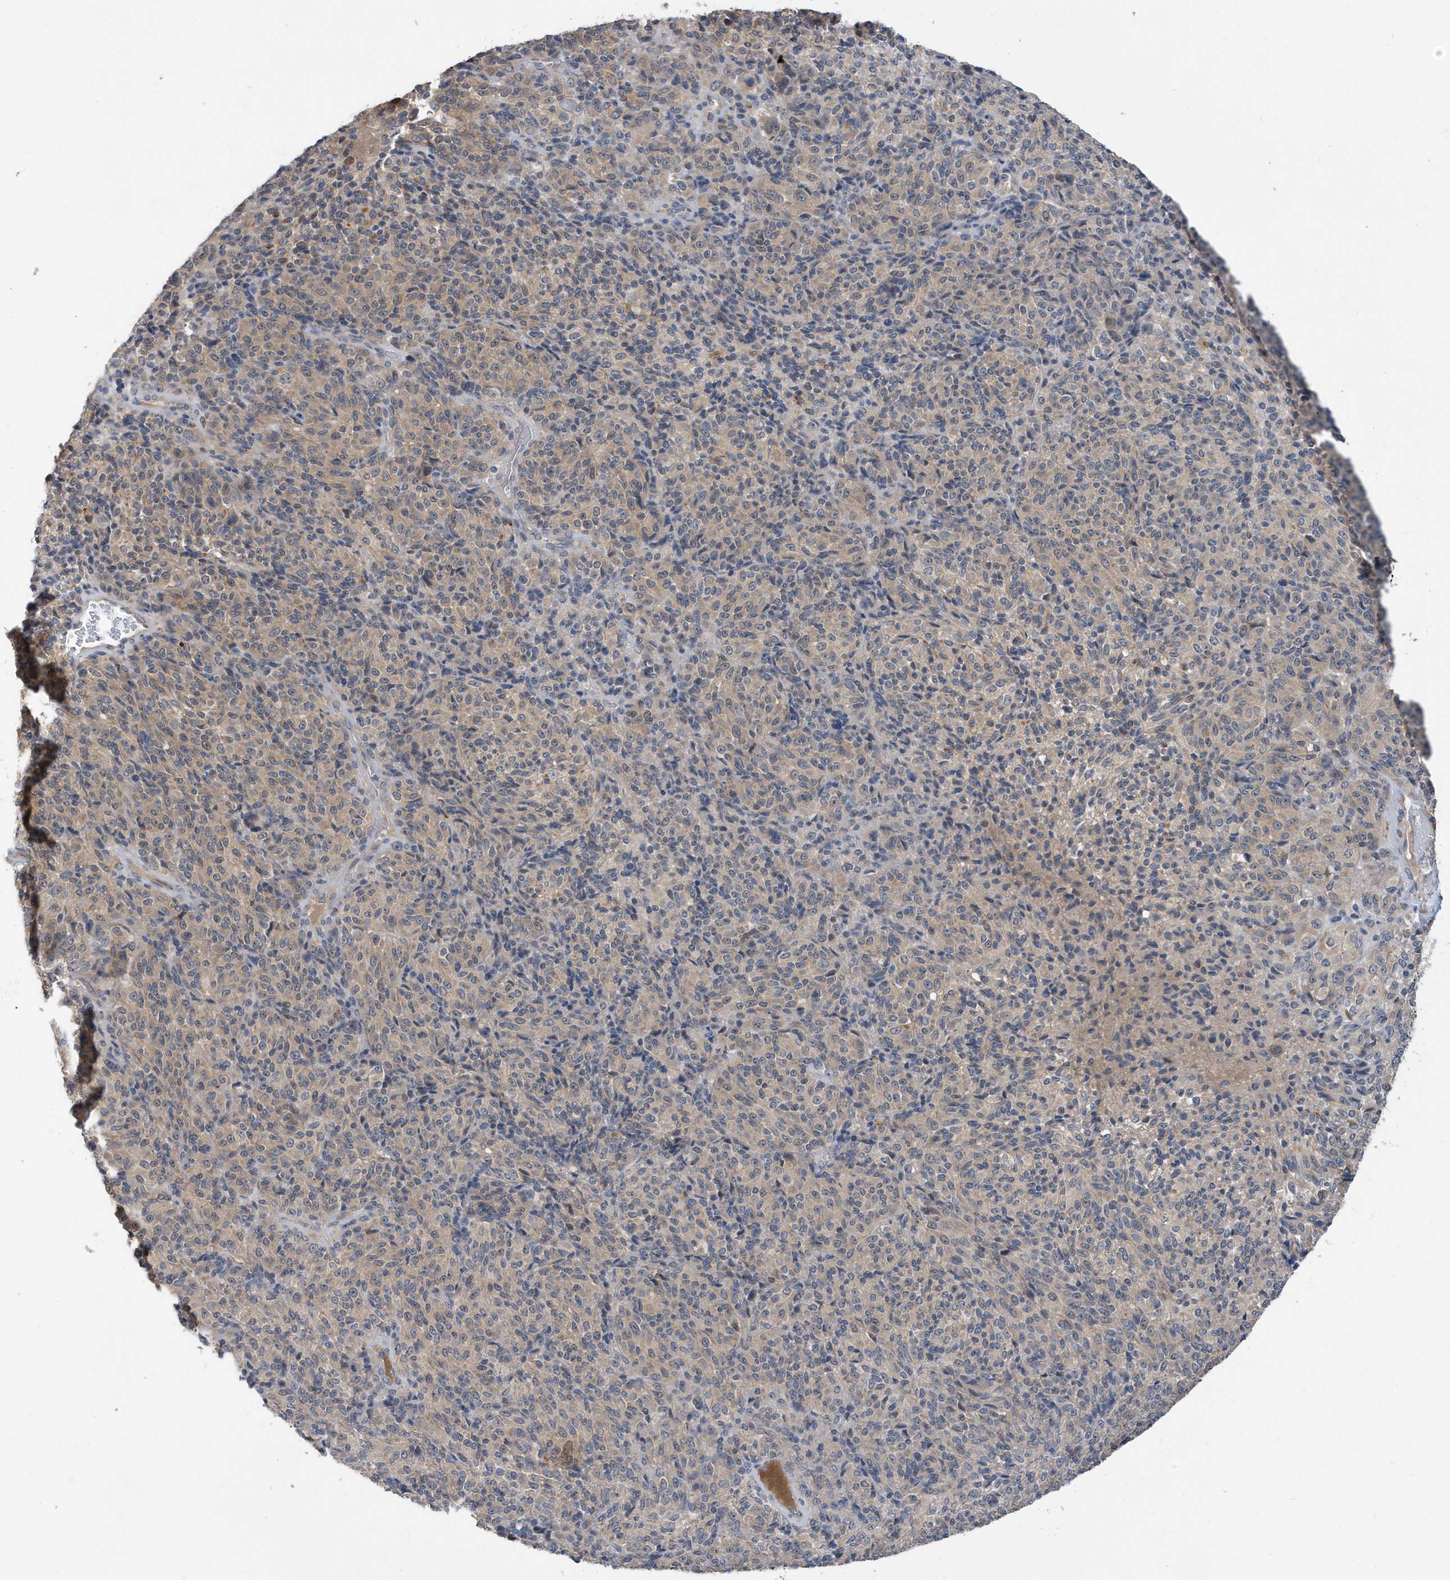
{"staining": {"intensity": "negative", "quantity": "none", "location": "none"}, "tissue": "melanoma", "cell_type": "Tumor cells", "image_type": "cancer", "snomed": [{"axis": "morphology", "description": "Malignant melanoma, Metastatic site"}, {"axis": "topography", "description": "Brain"}], "caption": "The IHC histopathology image has no significant expression in tumor cells of malignant melanoma (metastatic site) tissue. (Stains: DAB (3,3'-diaminobenzidine) immunohistochemistry with hematoxylin counter stain, Microscopy: brightfield microscopy at high magnification).", "gene": "LAPTM4A", "patient": {"sex": "female", "age": 56}}